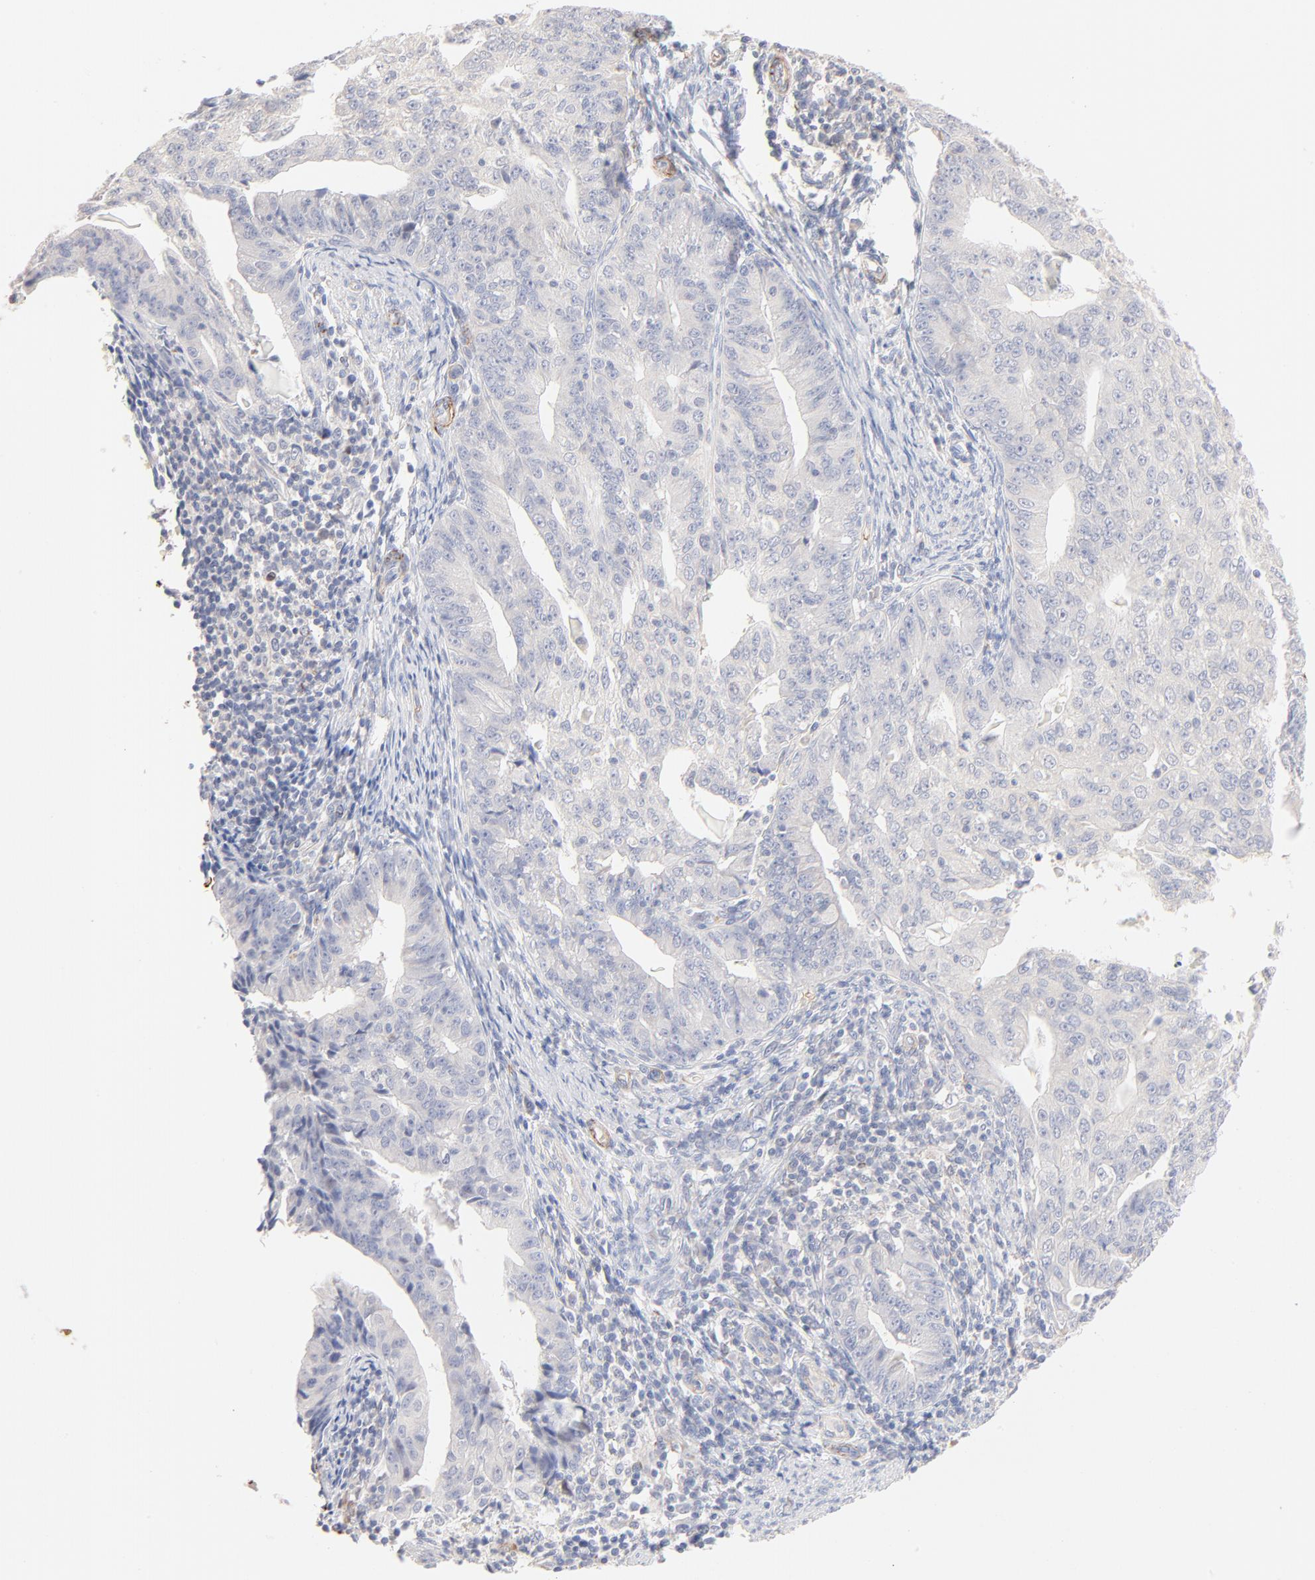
{"staining": {"intensity": "negative", "quantity": "none", "location": "none"}, "tissue": "endometrial cancer", "cell_type": "Tumor cells", "image_type": "cancer", "snomed": [{"axis": "morphology", "description": "Adenocarcinoma, NOS"}, {"axis": "topography", "description": "Endometrium"}], "caption": "DAB immunohistochemical staining of human adenocarcinoma (endometrial) shows no significant staining in tumor cells. Brightfield microscopy of IHC stained with DAB (3,3'-diaminobenzidine) (brown) and hematoxylin (blue), captured at high magnification.", "gene": "SPTB", "patient": {"sex": "female", "age": 56}}